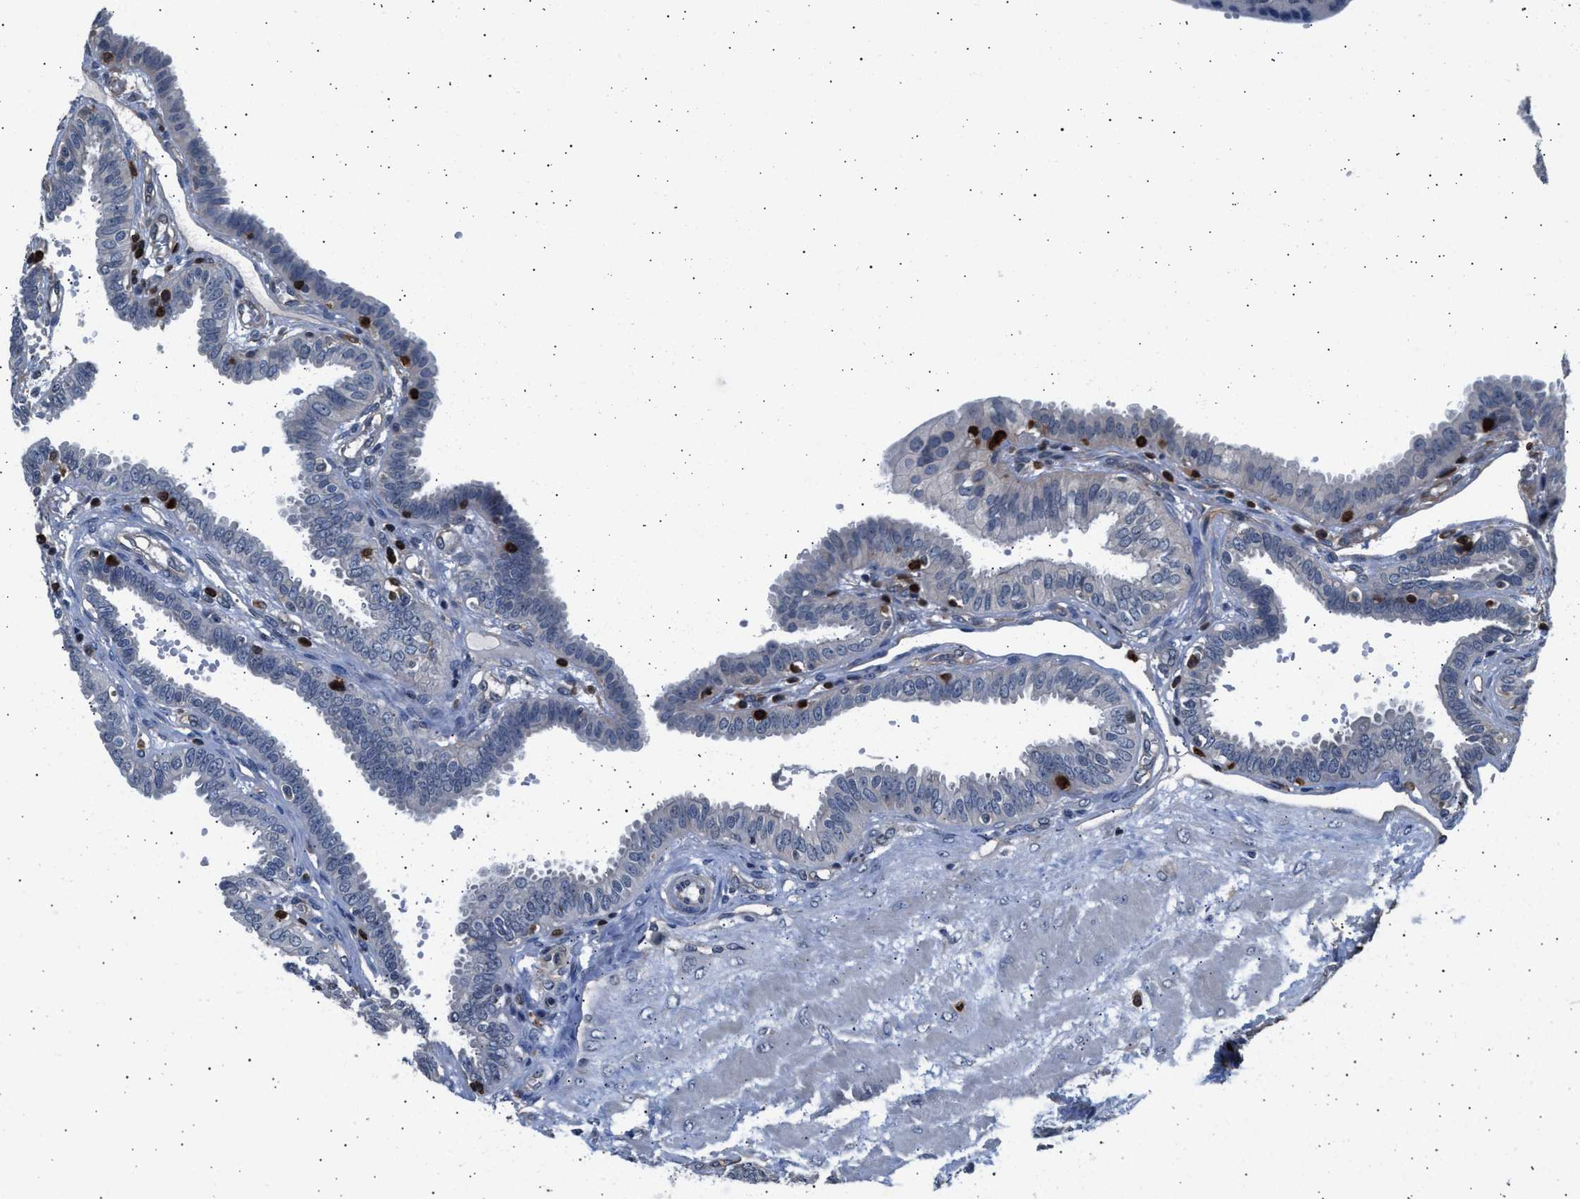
{"staining": {"intensity": "negative", "quantity": "none", "location": "none"}, "tissue": "fallopian tube", "cell_type": "Glandular cells", "image_type": "normal", "snomed": [{"axis": "morphology", "description": "Normal tissue, NOS"}, {"axis": "topography", "description": "Fallopian tube"}, {"axis": "topography", "description": "Placenta"}], "caption": "Image shows no significant protein expression in glandular cells of benign fallopian tube.", "gene": "GRAP2", "patient": {"sex": "female", "age": 32}}